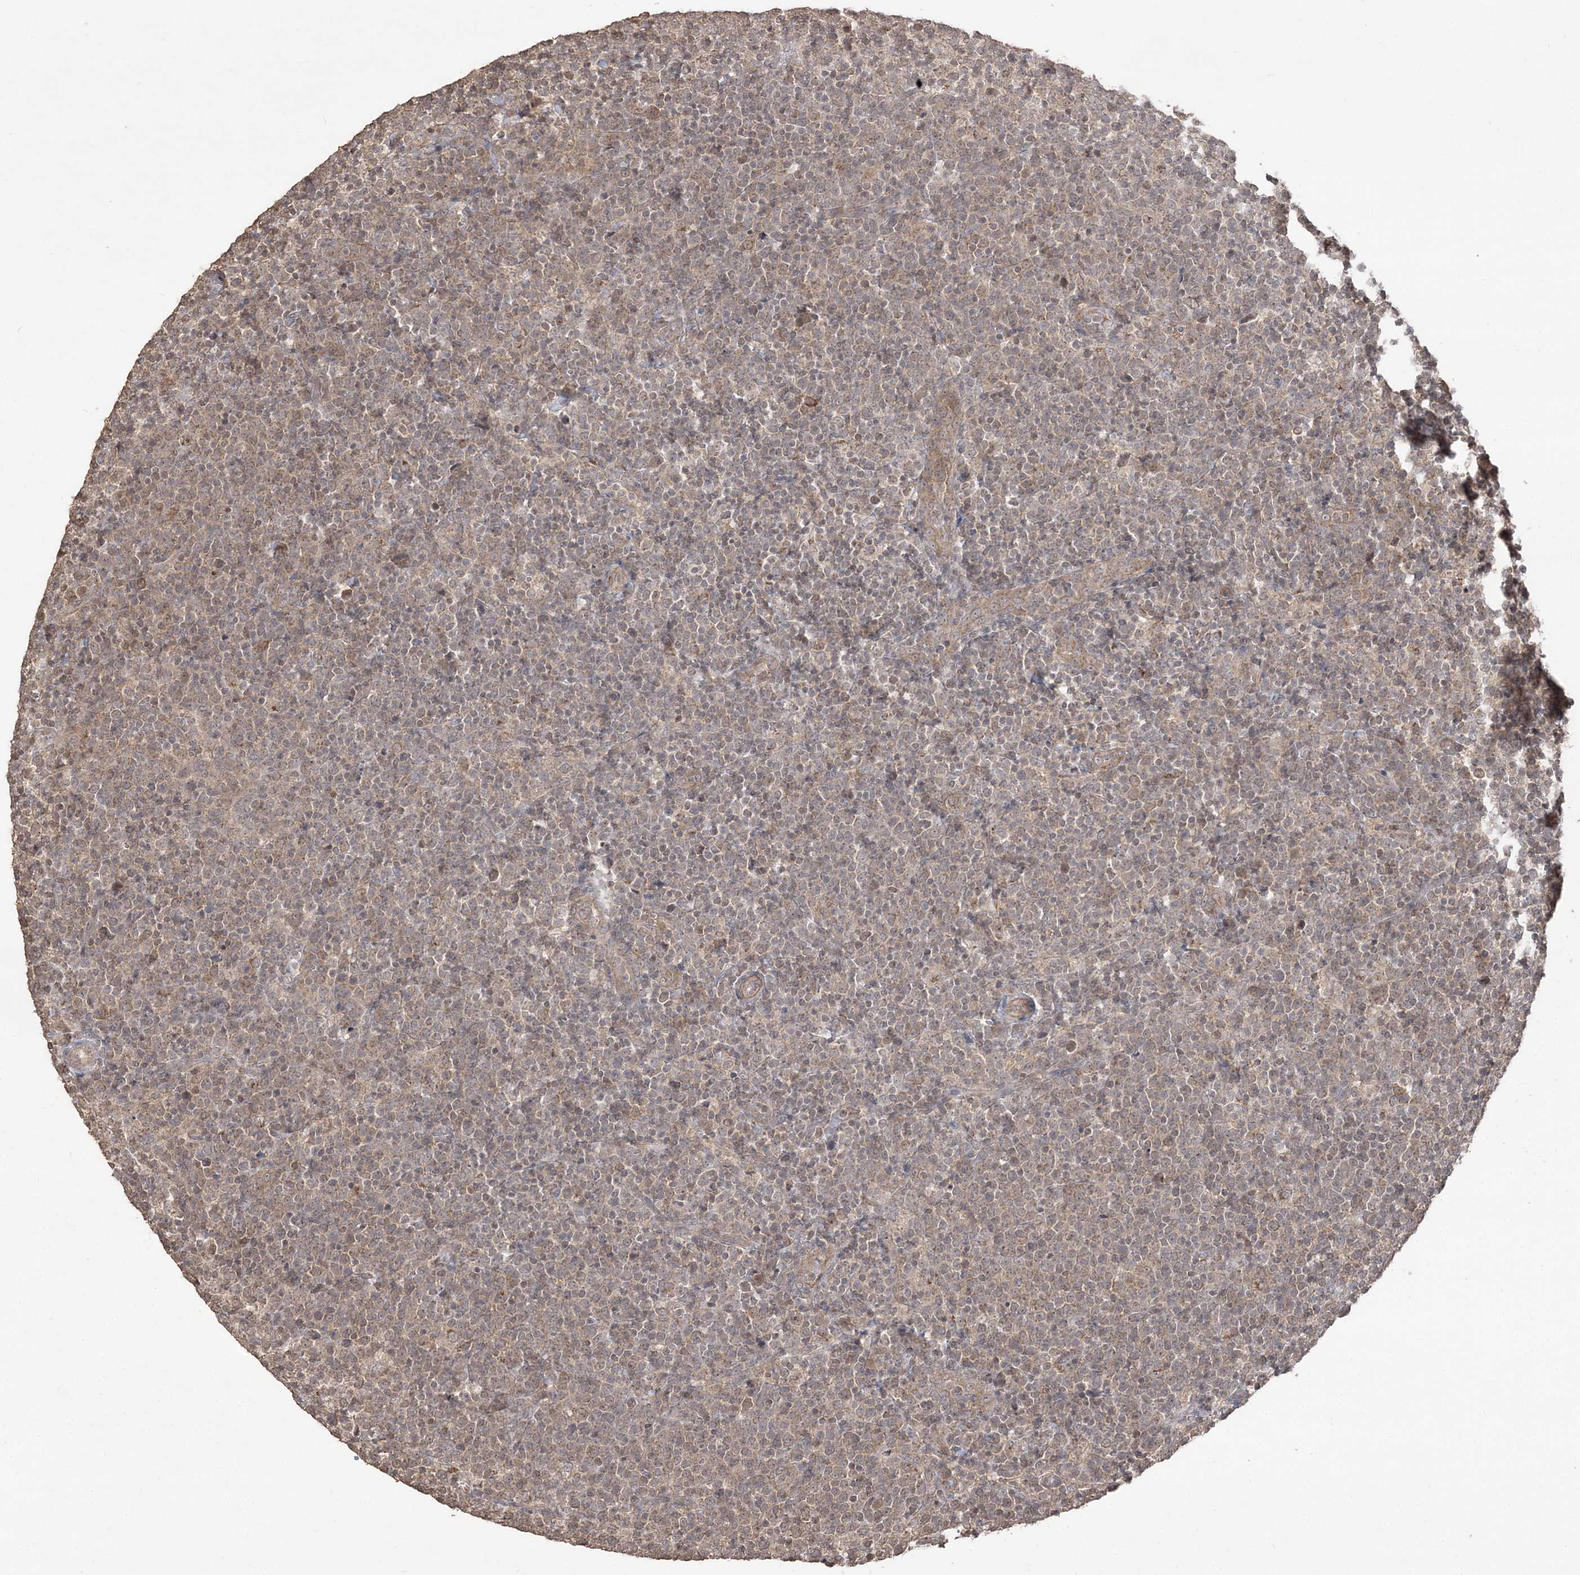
{"staining": {"intensity": "weak", "quantity": "25%-75%", "location": "cytoplasmic/membranous"}, "tissue": "lymphoma", "cell_type": "Tumor cells", "image_type": "cancer", "snomed": [{"axis": "morphology", "description": "Malignant lymphoma, non-Hodgkin's type, High grade"}, {"axis": "topography", "description": "Lymph node"}], "caption": "High-grade malignant lymphoma, non-Hodgkin's type tissue exhibits weak cytoplasmic/membranous expression in about 25%-75% of tumor cells, visualized by immunohistochemistry.", "gene": "EHHADH", "patient": {"sex": "male", "age": 61}}